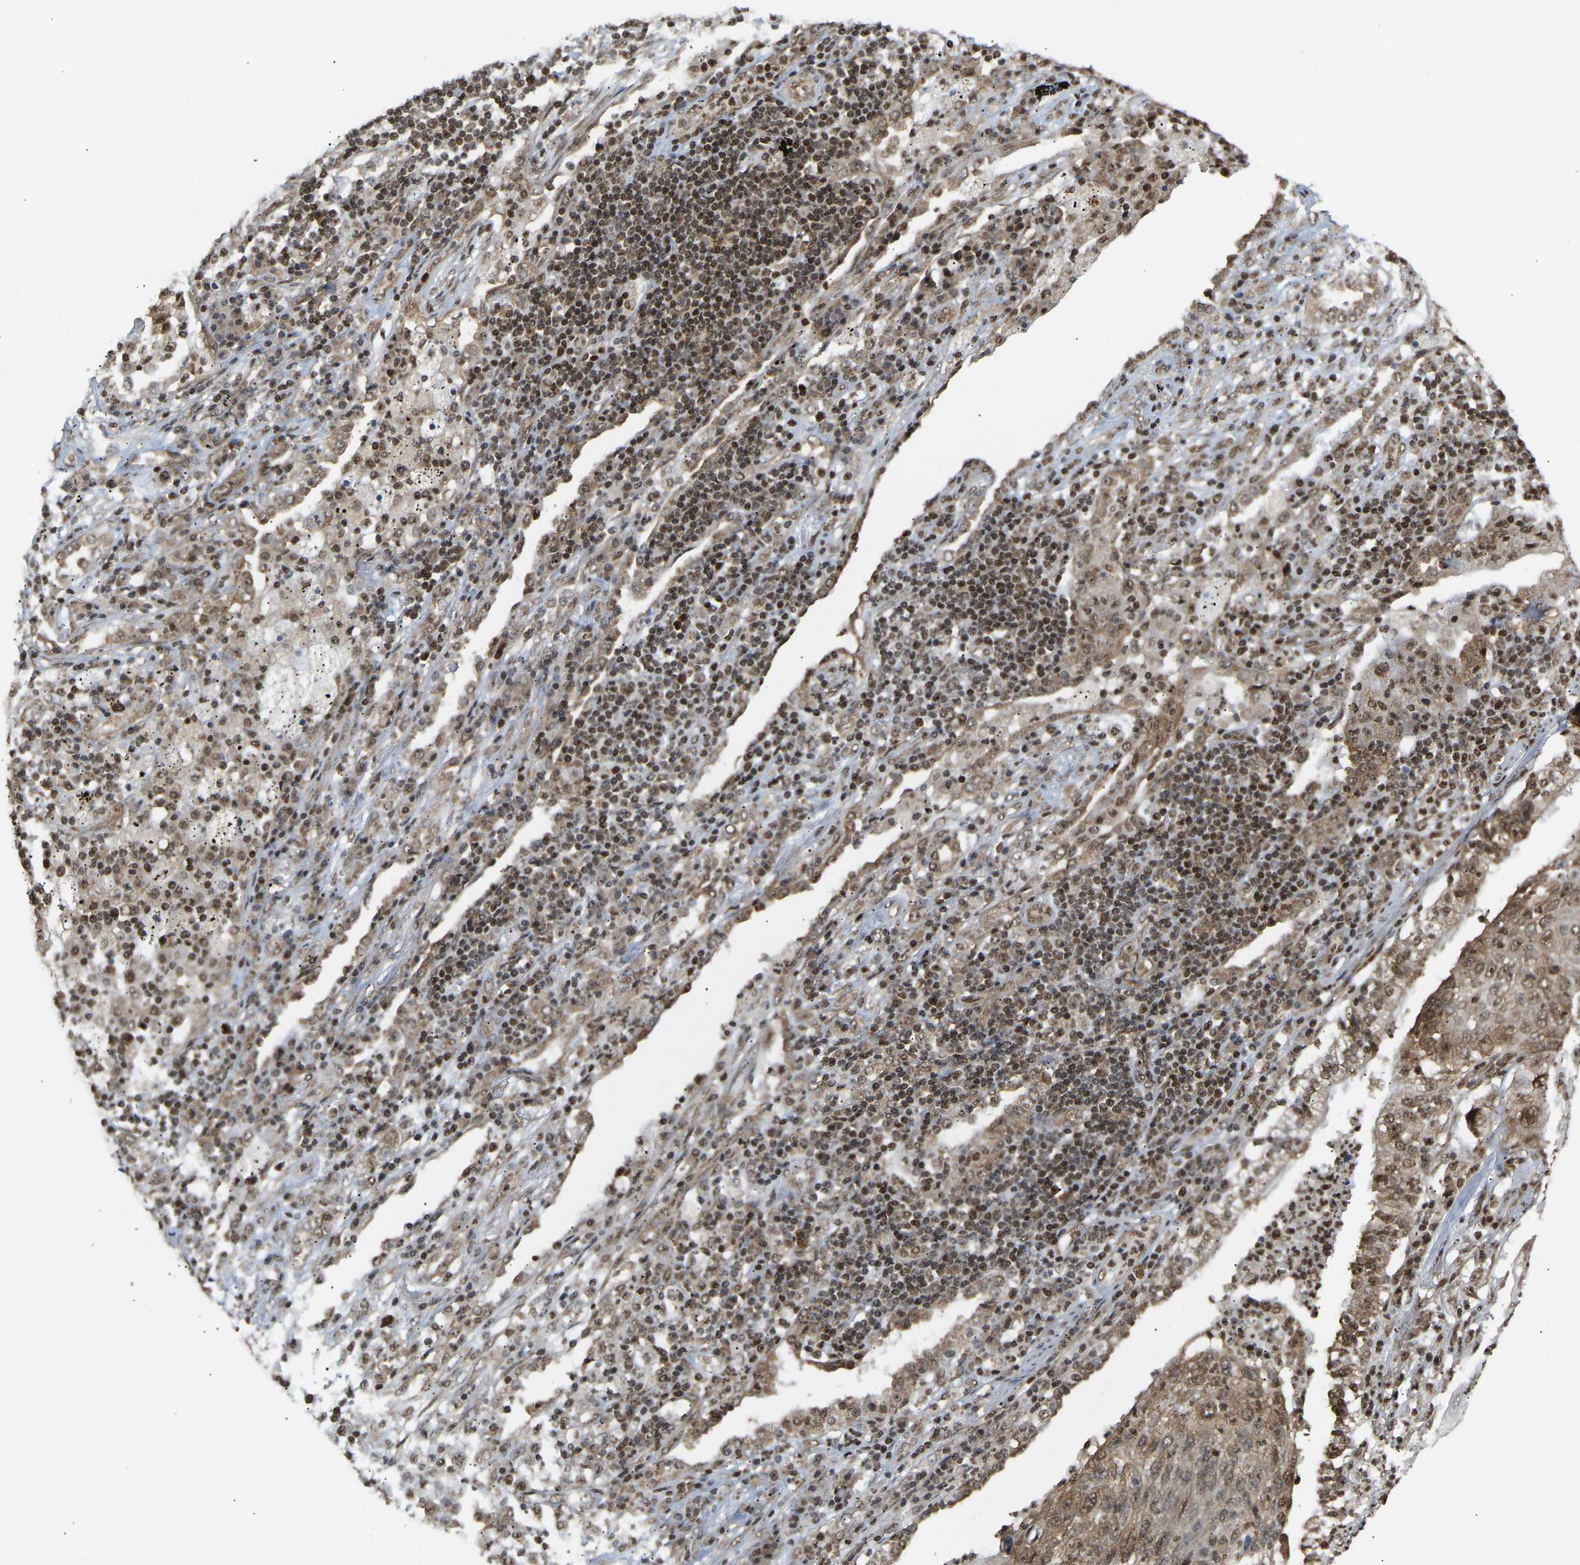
{"staining": {"intensity": "moderate", "quantity": ">75%", "location": "cytoplasmic/membranous,nuclear"}, "tissue": "lung cancer", "cell_type": "Tumor cells", "image_type": "cancer", "snomed": [{"axis": "morphology", "description": "Squamous cell carcinoma, NOS"}, {"axis": "topography", "description": "Lung"}], "caption": "DAB immunohistochemical staining of human lung squamous cell carcinoma shows moderate cytoplasmic/membranous and nuclear protein expression in approximately >75% of tumor cells. The staining is performed using DAB brown chromogen to label protein expression. The nuclei are counter-stained blue using hematoxylin.", "gene": "ALYREF", "patient": {"sex": "female", "age": 63}}